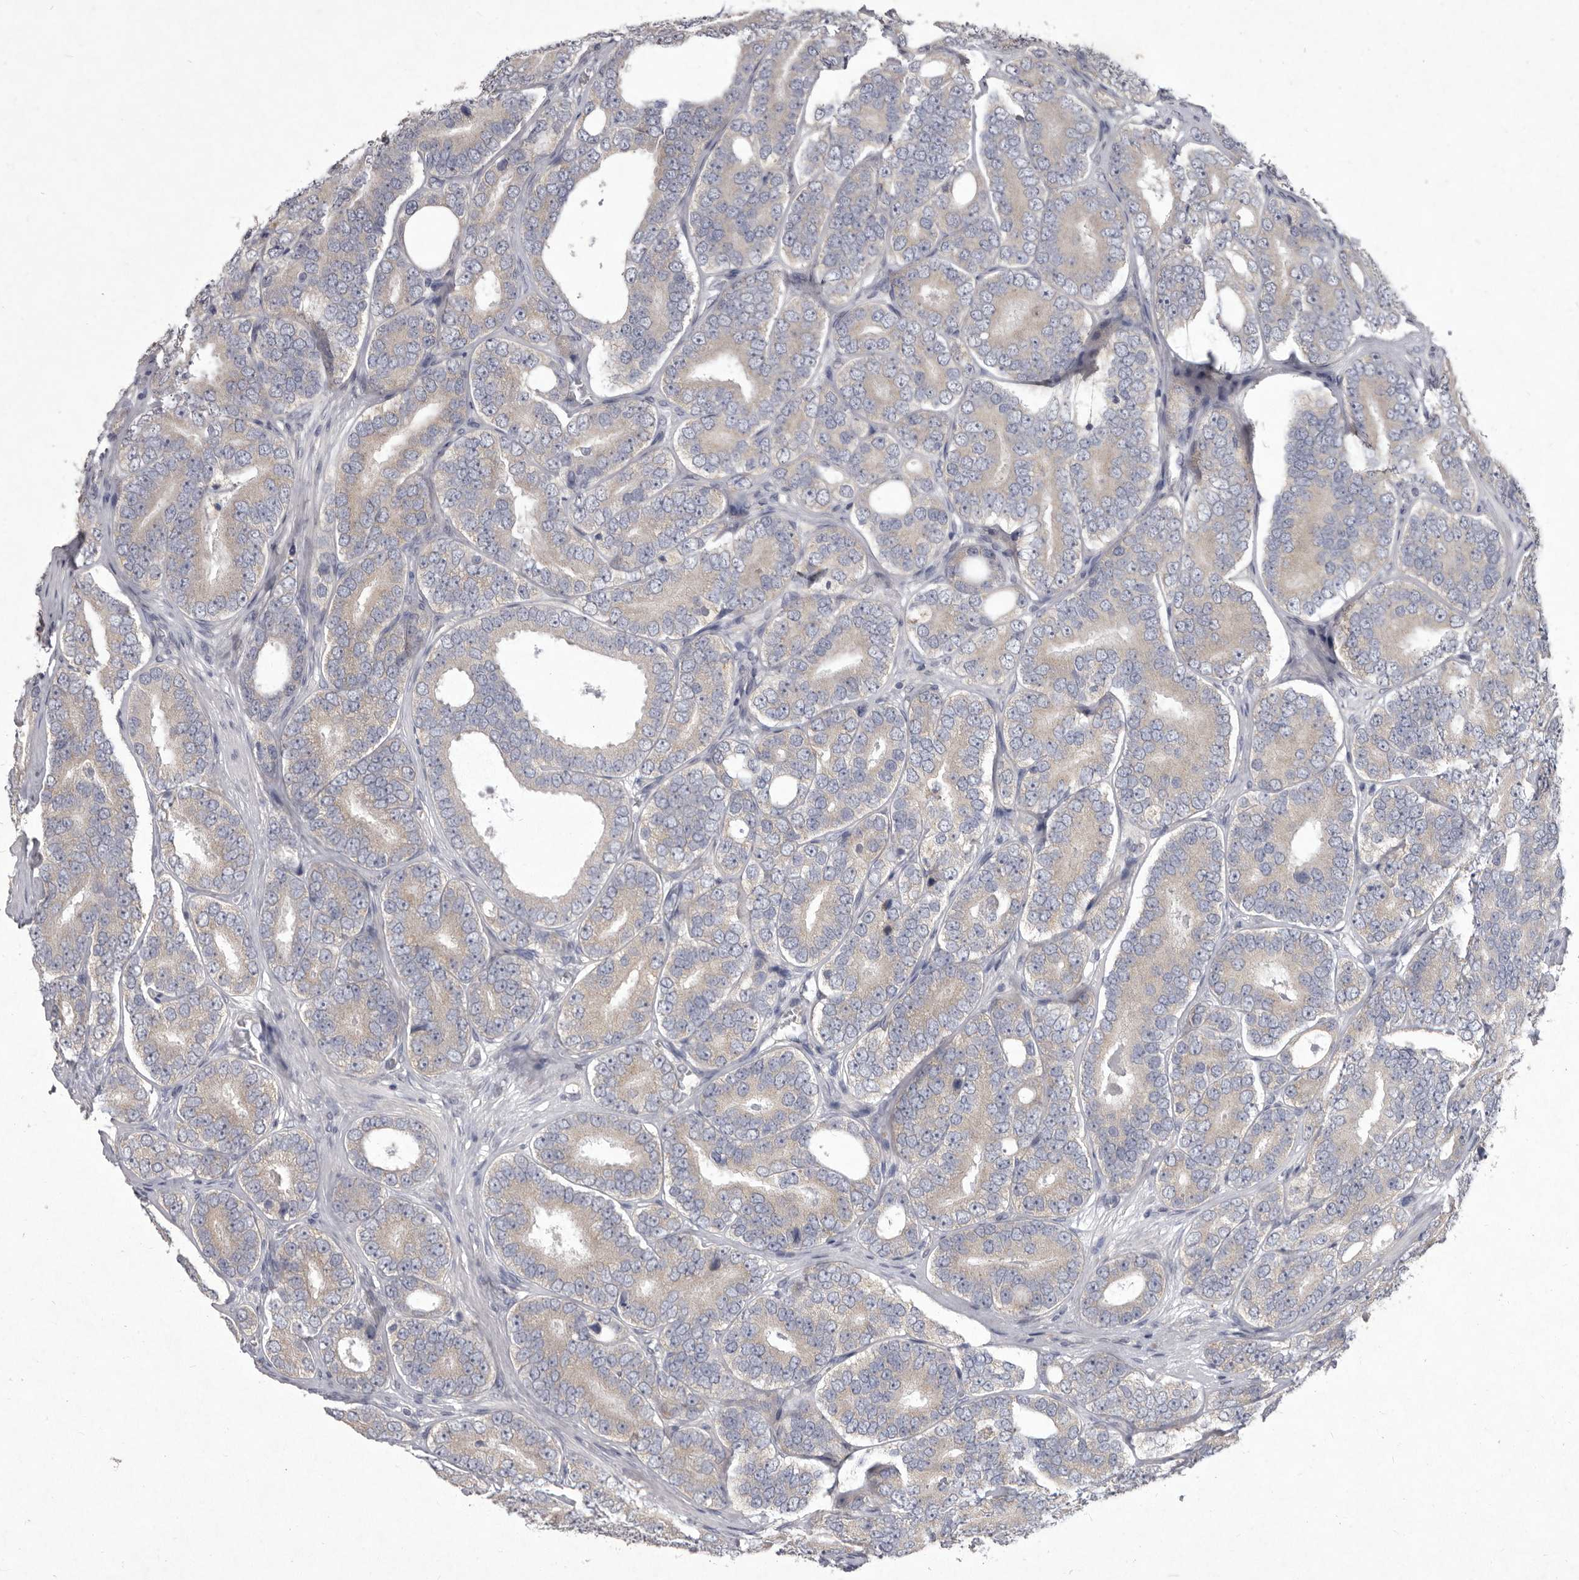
{"staining": {"intensity": "negative", "quantity": "none", "location": "none"}, "tissue": "prostate cancer", "cell_type": "Tumor cells", "image_type": "cancer", "snomed": [{"axis": "morphology", "description": "Adenocarcinoma, High grade"}, {"axis": "topography", "description": "Prostate"}], "caption": "This image is of adenocarcinoma (high-grade) (prostate) stained with IHC to label a protein in brown with the nuclei are counter-stained blue. There is no positivity in tumor cells. Nuclei are stained in blue.", "gene": "P2RX6", "patient": {"sex": "male", "age": 56}}